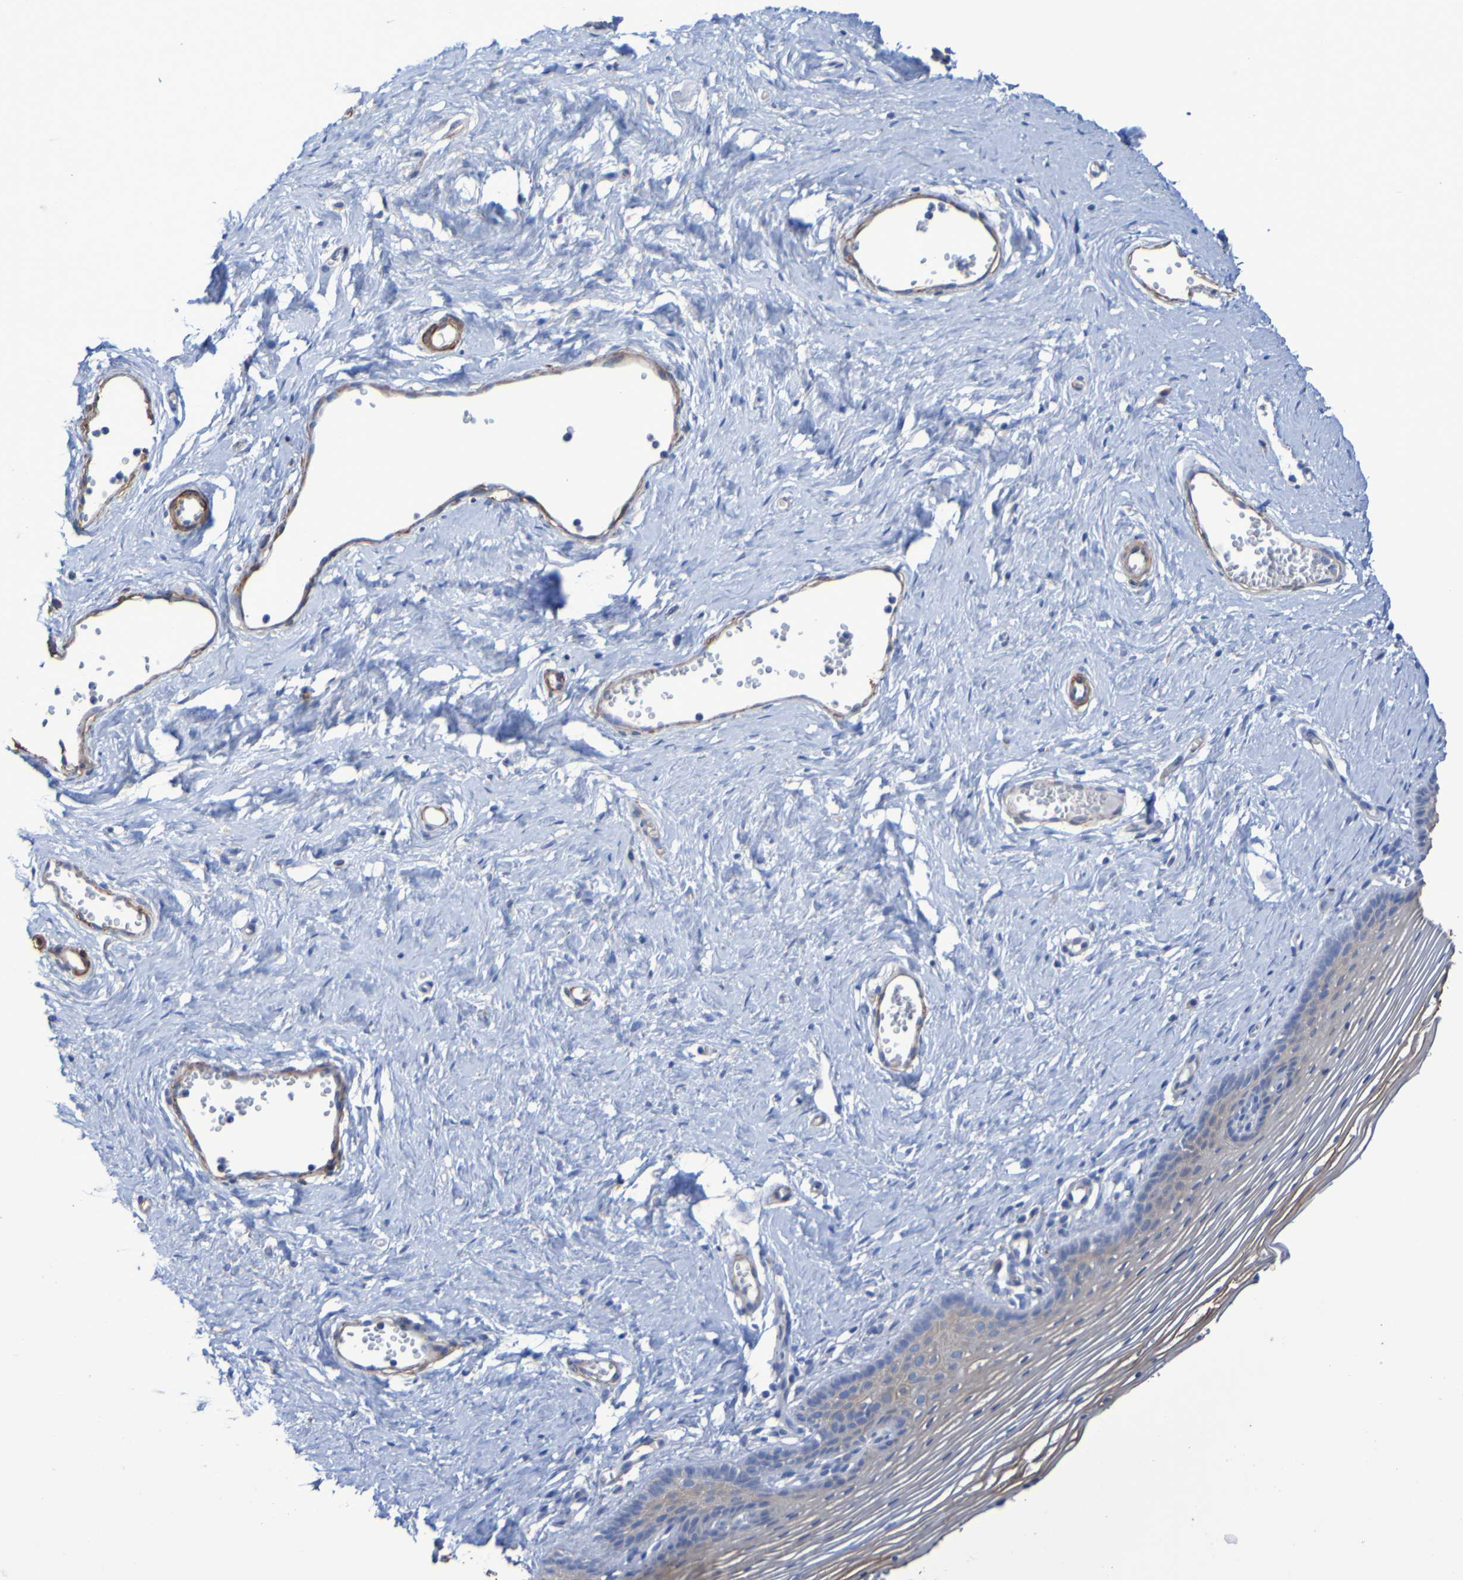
{"staining": {"intensity": "moderate", "quantity": ">75%", "location": "cytoplasmic/membranous"}, "tissue": "vagina", "cell_type": "Squamous epithelial cells", "image_type": "normal", "snomed": [{"axis": "morphology", "description": "Normal tissue, NOS"}, {"axis": "topography", "description": "Vagina"}], "caption": "Immunohistochemical staining of benign vagina reveals moderate cytoplasmic/membranous protein expression in approximately >75% of squamous epithelial cells.", "gene": "SRPRB", "patient": {"sex": "female", "age": 32}}